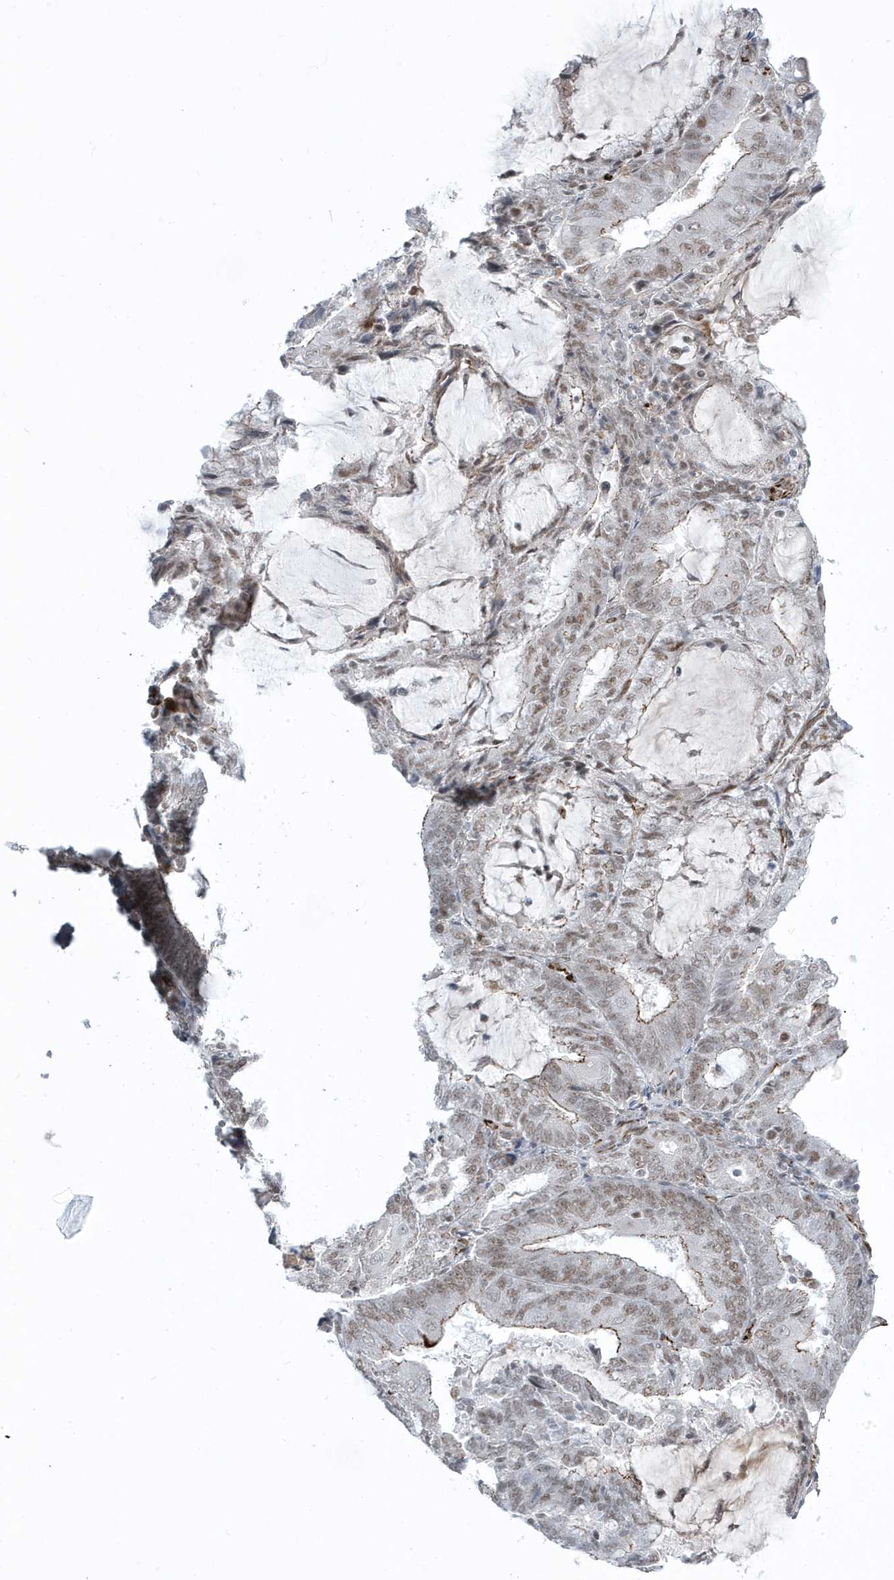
{"staining": {"intensity": "moderate", "quantity": ">75%", "location": "nuclear"}, "tissue": "endometrial cancer", "cell_type": "Tumor cells", "image_type": "cancer", "snomed": [{"axis": "morphology", "description": "Adenocarcinoma, NOS"}, {"axis": "topography", "description": "Endometrium"}], "caption": "Endometrial cancer was stained to show a protein in brown. There is medium levels of moderate nuclear positivity in about >75% of tumor cells.", "gene": "ADAMTSL3", "patient": {"sex": "female", "age": 81}}